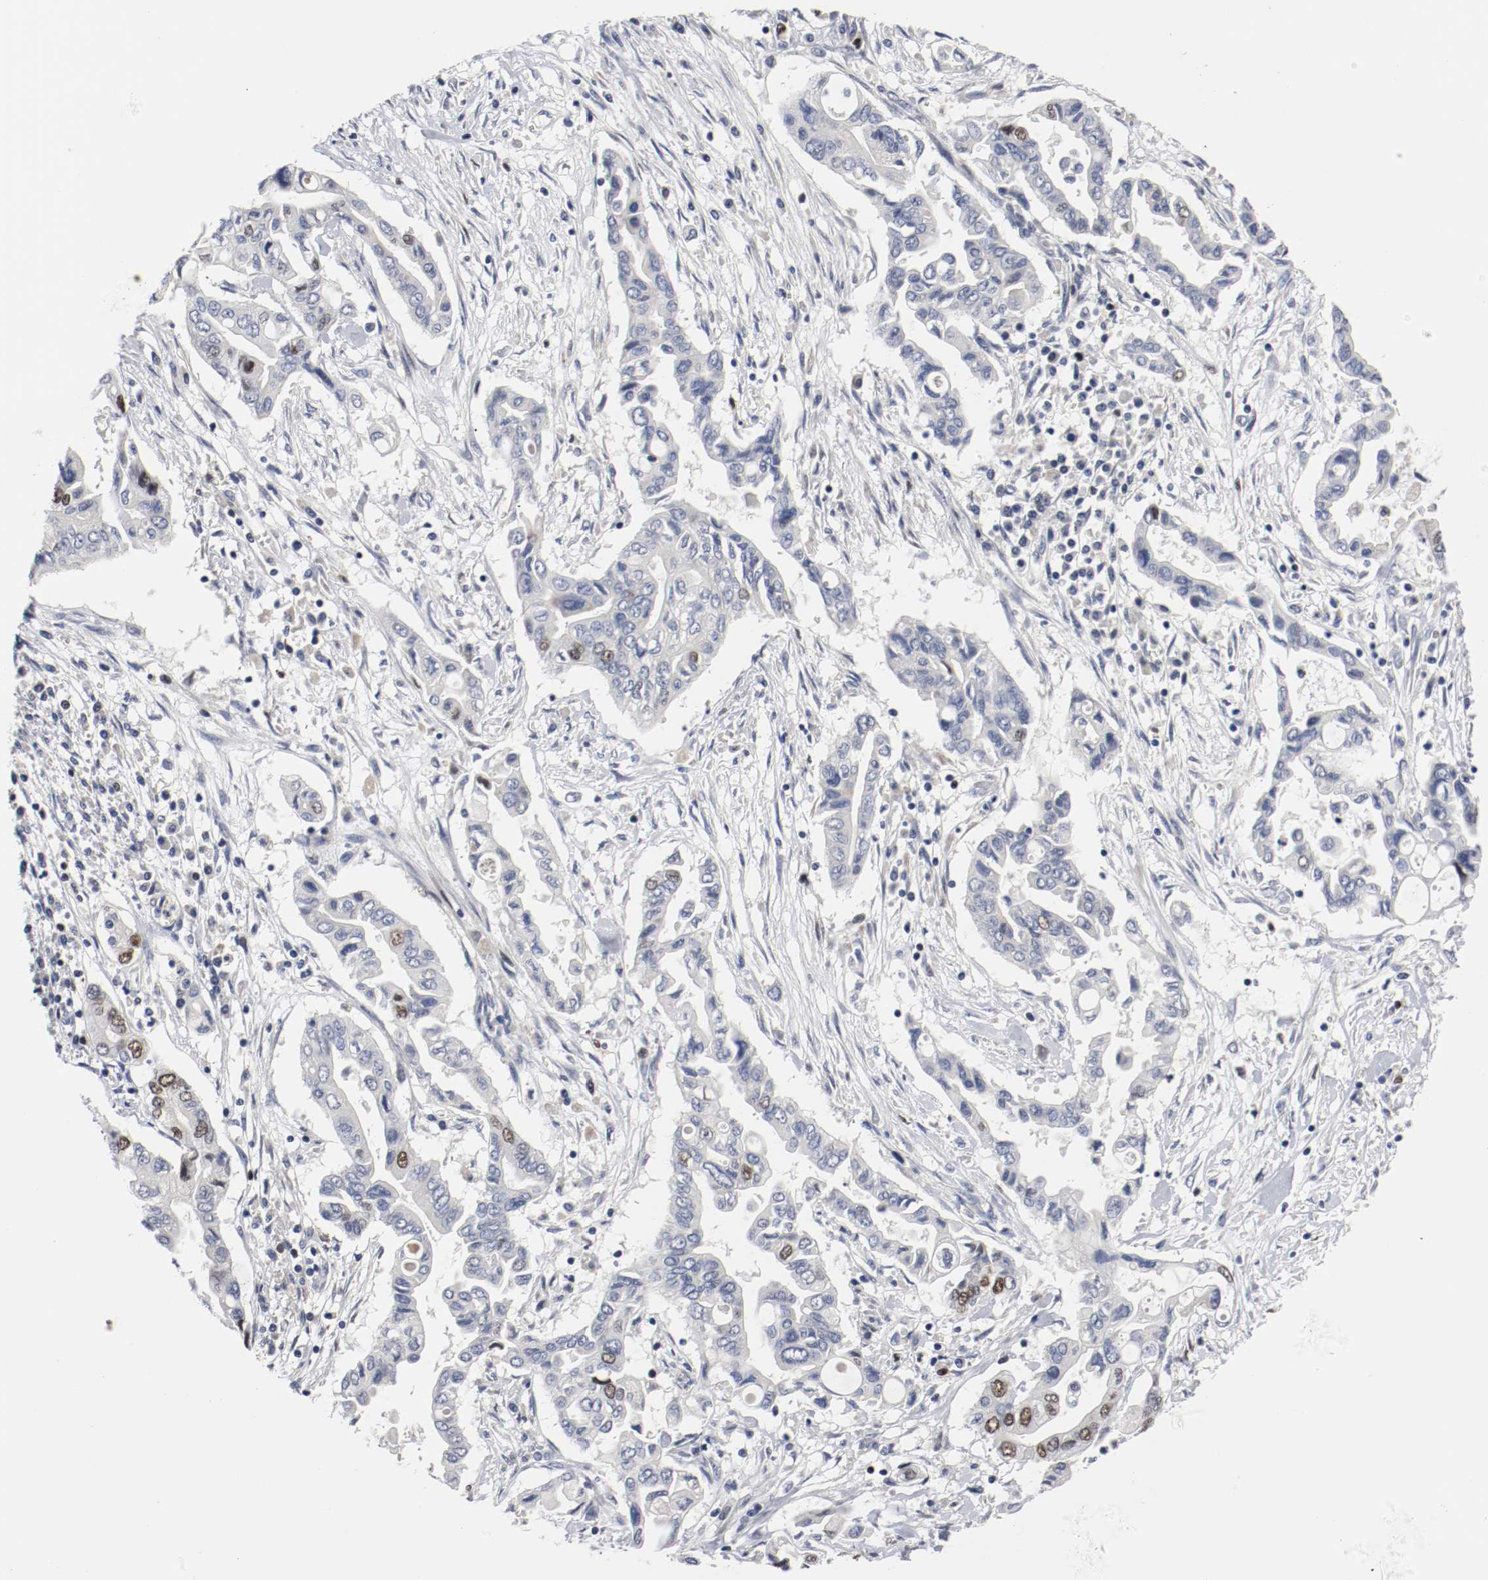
{"staining": {"intensity": "moderate", "quantity": "<25%", "location": "nuclear"}, "tissue": "pancreatic cancer", "cell_type": "Tumor cells", "image_type": "cancer", "snomed": [{"axis": "morphology", "description": "Adenocarcinoma, NOS"}, {"axis": "topography", "description": "Pancreas"}], "caption": "Immunohistochemistry (IHC) of pancreatic cancer shows low levels of moderate nuclear expression in about <25% of tumor cells.", "gene": "MCM6", "patient": {"sex": "female", "age": 57}}